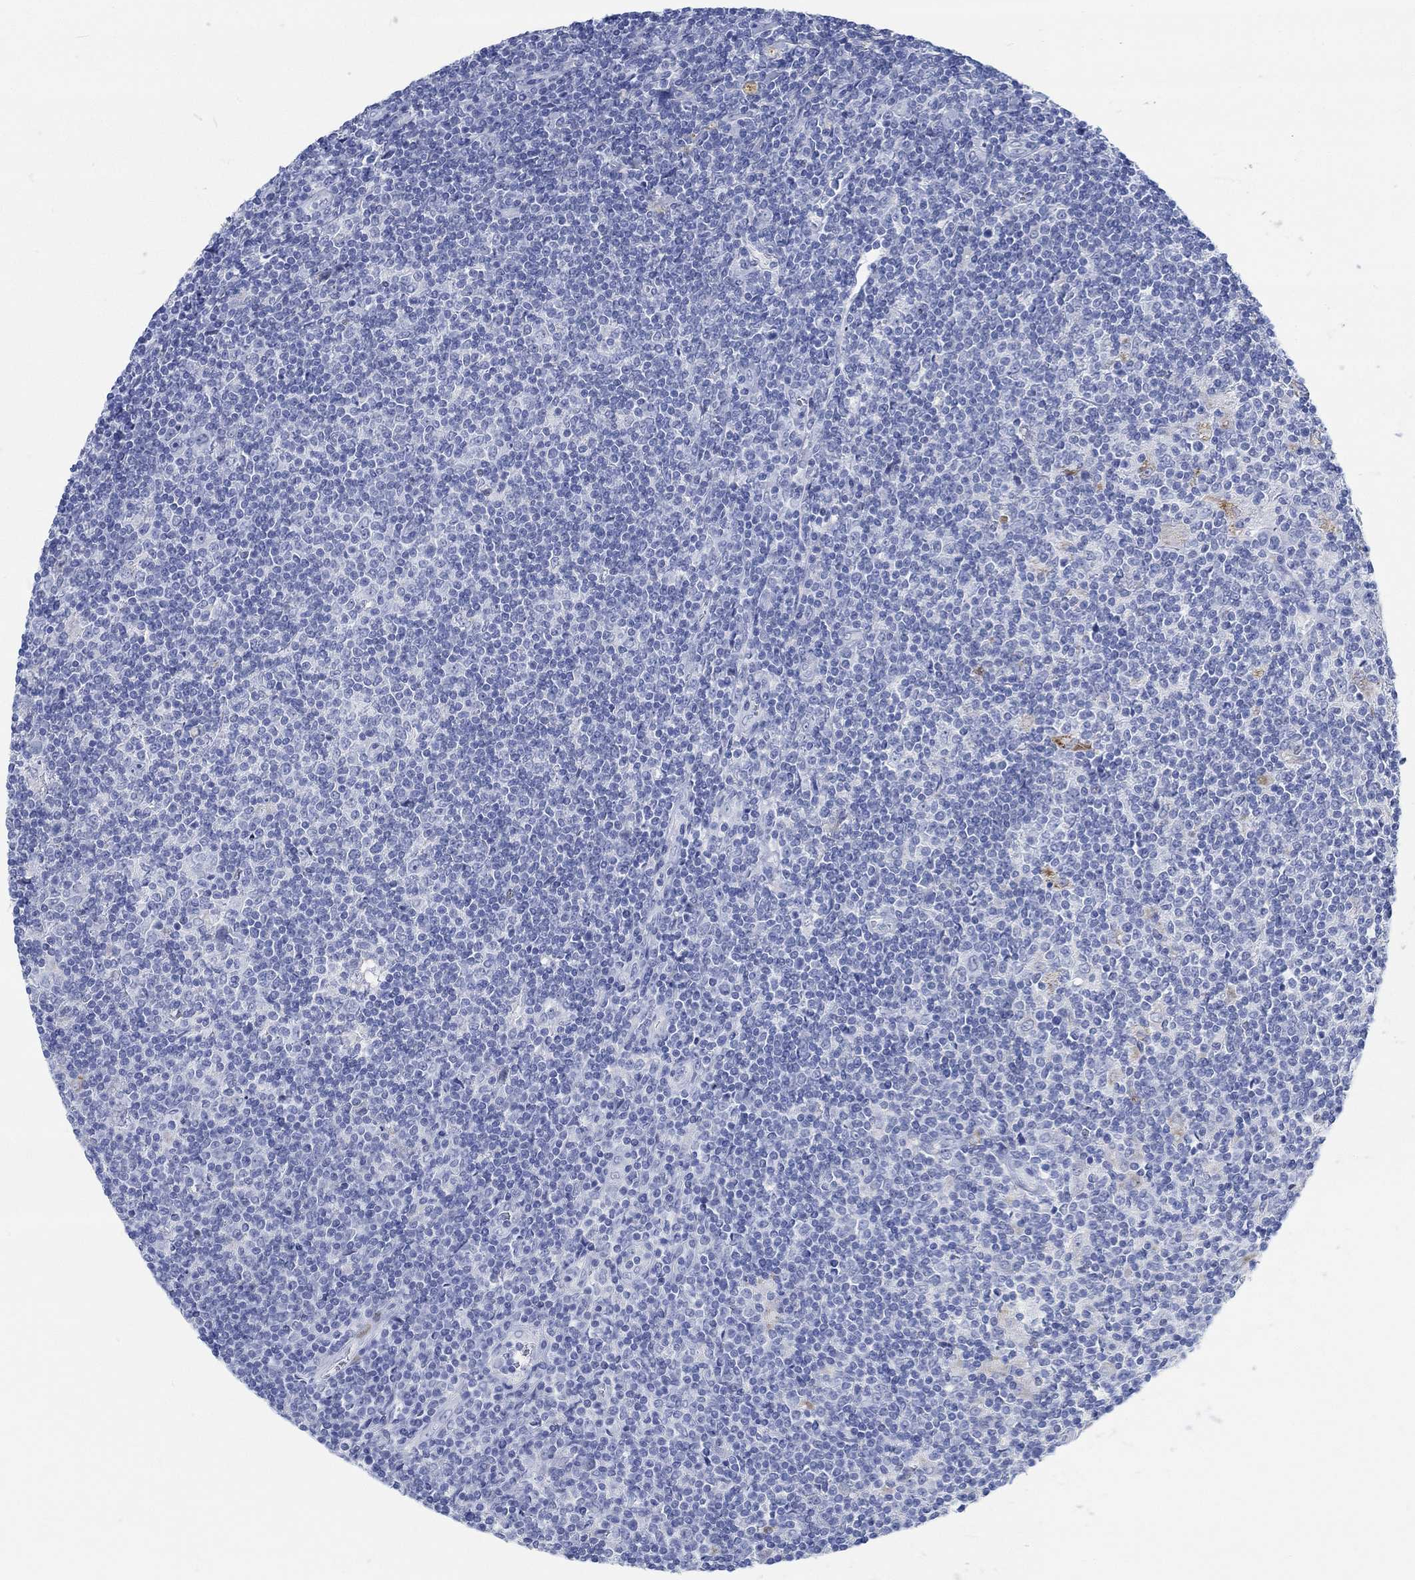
{"staining": {"intensity": "negative", "quantity": "none", "location": "none"}, "tissue": "lymphoma", "cell_type": "Tumor cells", "image_type": "cancer", "snomed": [{"axis": "morphology", "description": "Hodgkin's disease, NOS"}, {"axis": "topography", "description": "Lymph node"}], "caption": "This is an immunohistochemistry (IHC) micrograph of human Hodgkin's disease. There is no positivity in tumor cells.", "gene": "RBM20", "patient": {"sex": "male", "age": 40}}